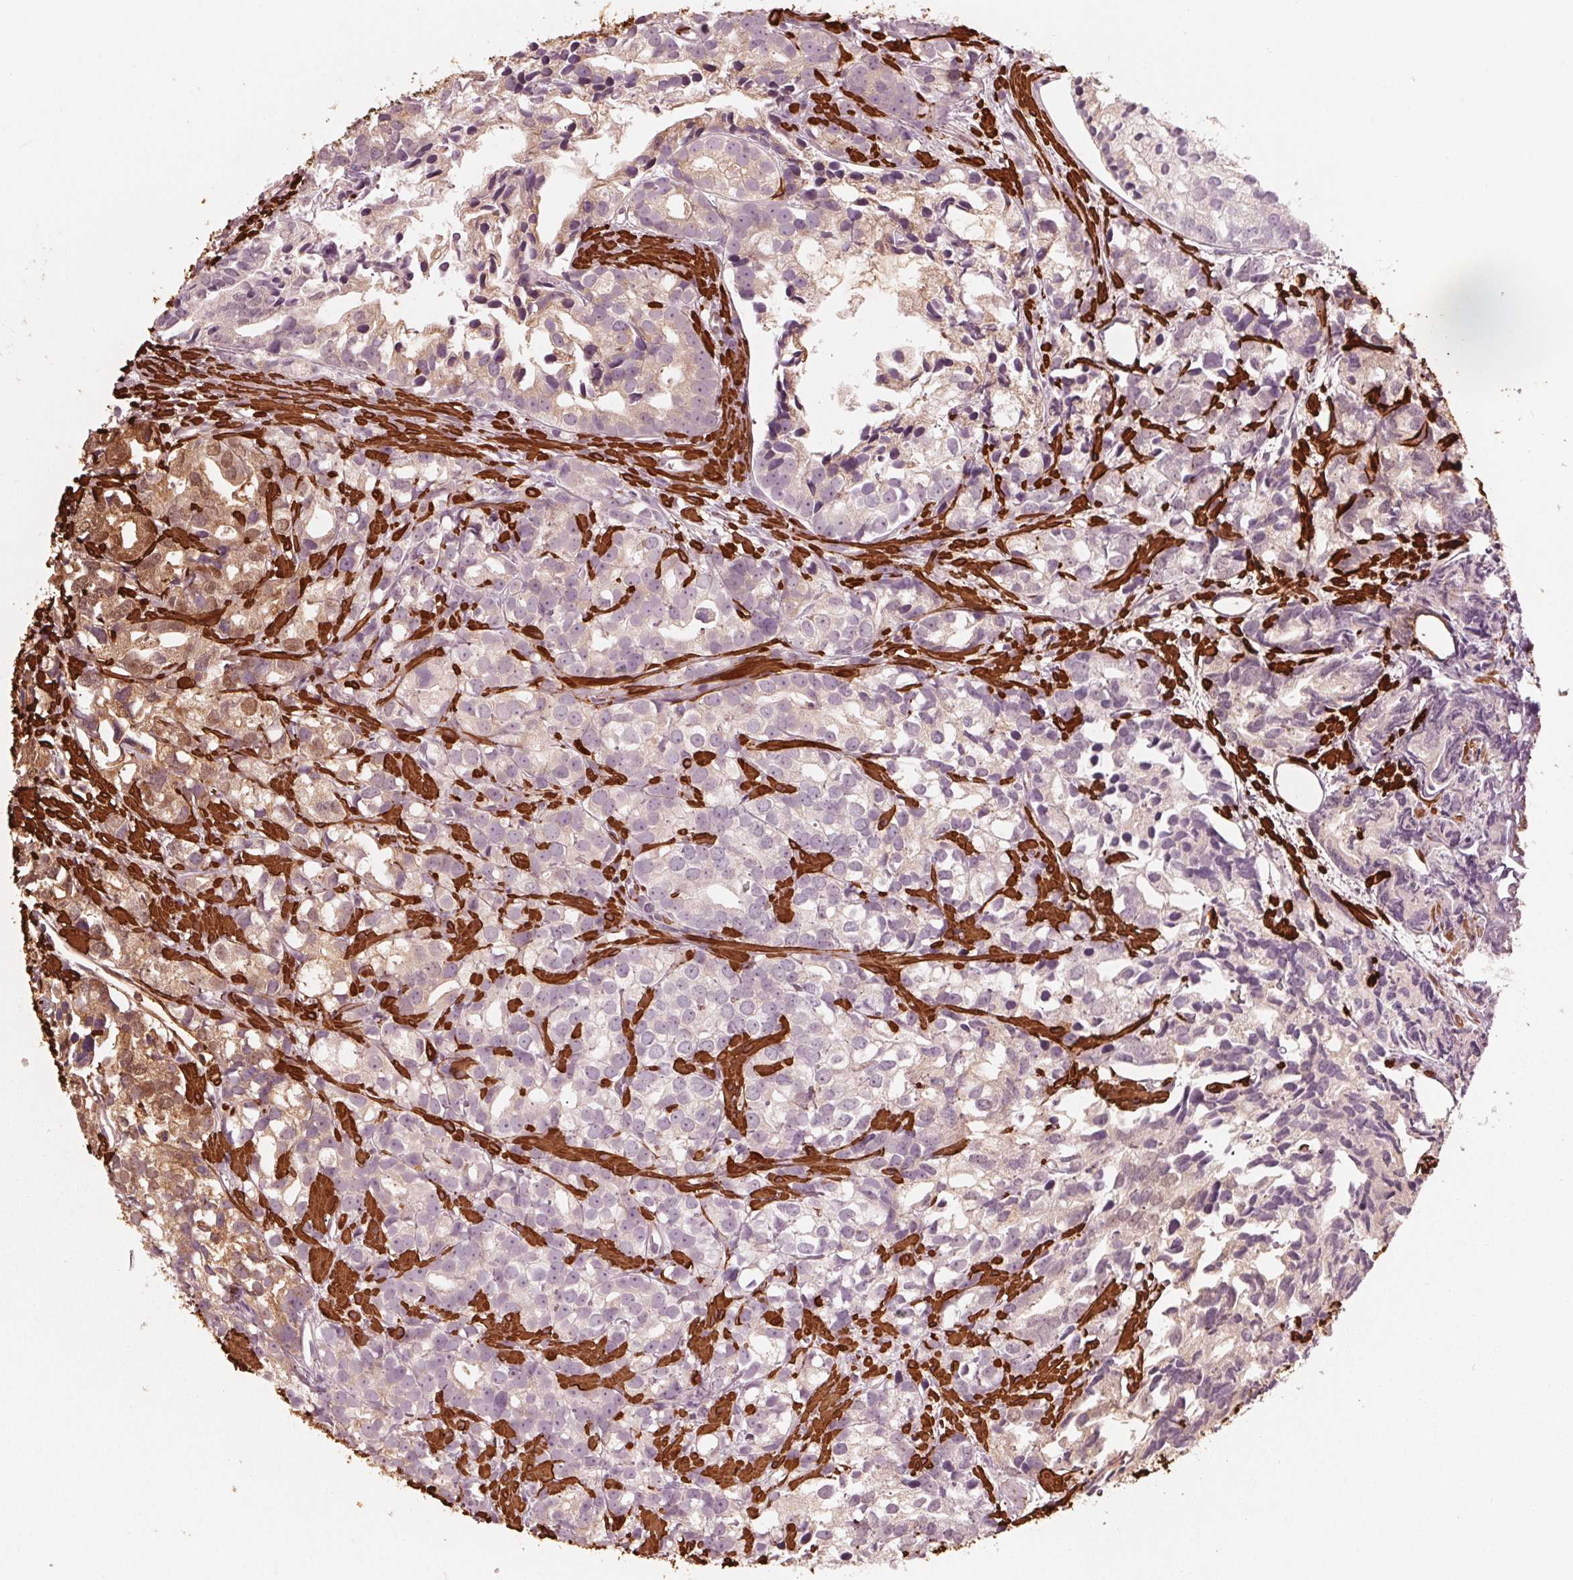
{"staining": {"intensity": "moderate", "quantity": "<25%", "location": "cytoplasmic/membranous"}, "tissue": "prostate cancer", "cell_type": "Tumor cells", "image_type": "cancer", "snomed": [{"axis": "morphology", "description": "Adenocarcinoma, High grade"}, {"axis": "topography", "description": "Prostate"}], "caption": "Tumor cells demonstrate low levels of moderate cytoplasmic/membranous expression in about <25% of cells in human prostate cancer (adenocarcinoma (high-grade)). Immunohistochemistry (ihc) stains the protein in brown and the nuclei are stained blue.", "gene": "MIER3", "patient": {"sex": "male", "age": 79}}